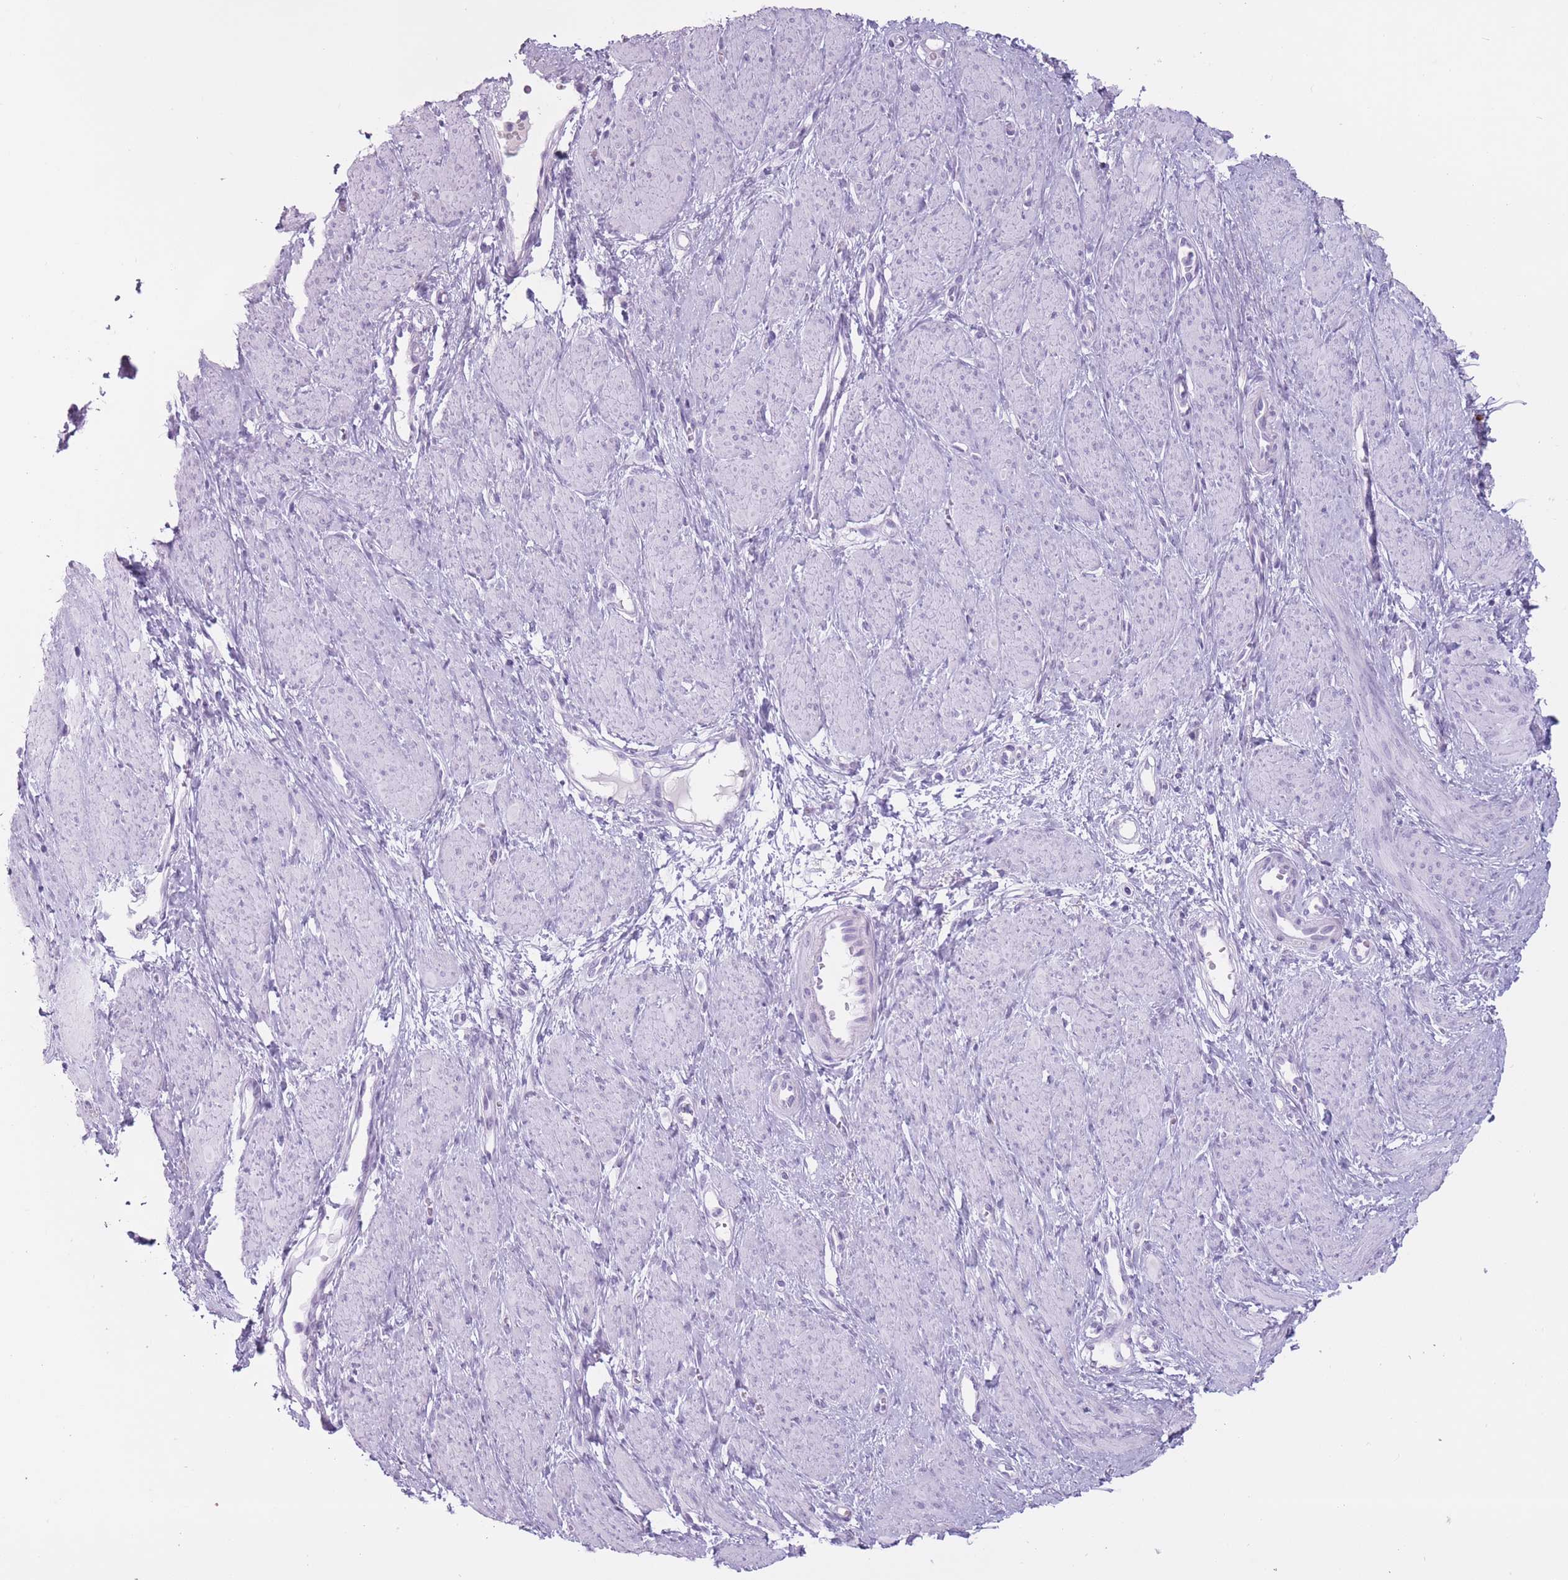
{"staining": {"intensity": "negative", "quantity": "none", "location": "none"}, "tissue": "smooth muscle", "cell_type": "Smooth muscle cells", "image_type": "normal", "snomed": [{"axis": "morphology", "description": "Normal tissue, NOS"}, {"axis": "topography", "description": "Smooth muscle"}, {"axis": "topography", "description": "Uterus"}], "caption": "Immunohistochemistry photomicrograph of unremarkable smooth muscle: smooth muscle stained with DAB (3,3'-diaminobenzidine) displays no significant protein staining in smooth muscle cells. (Brightfield microscopy of DAB (3,3'-diaminobenzidine) immunohistochemistry at high magnification).", "gene": "PNMA3", "patient": {"sex": "female", "age": 39}}